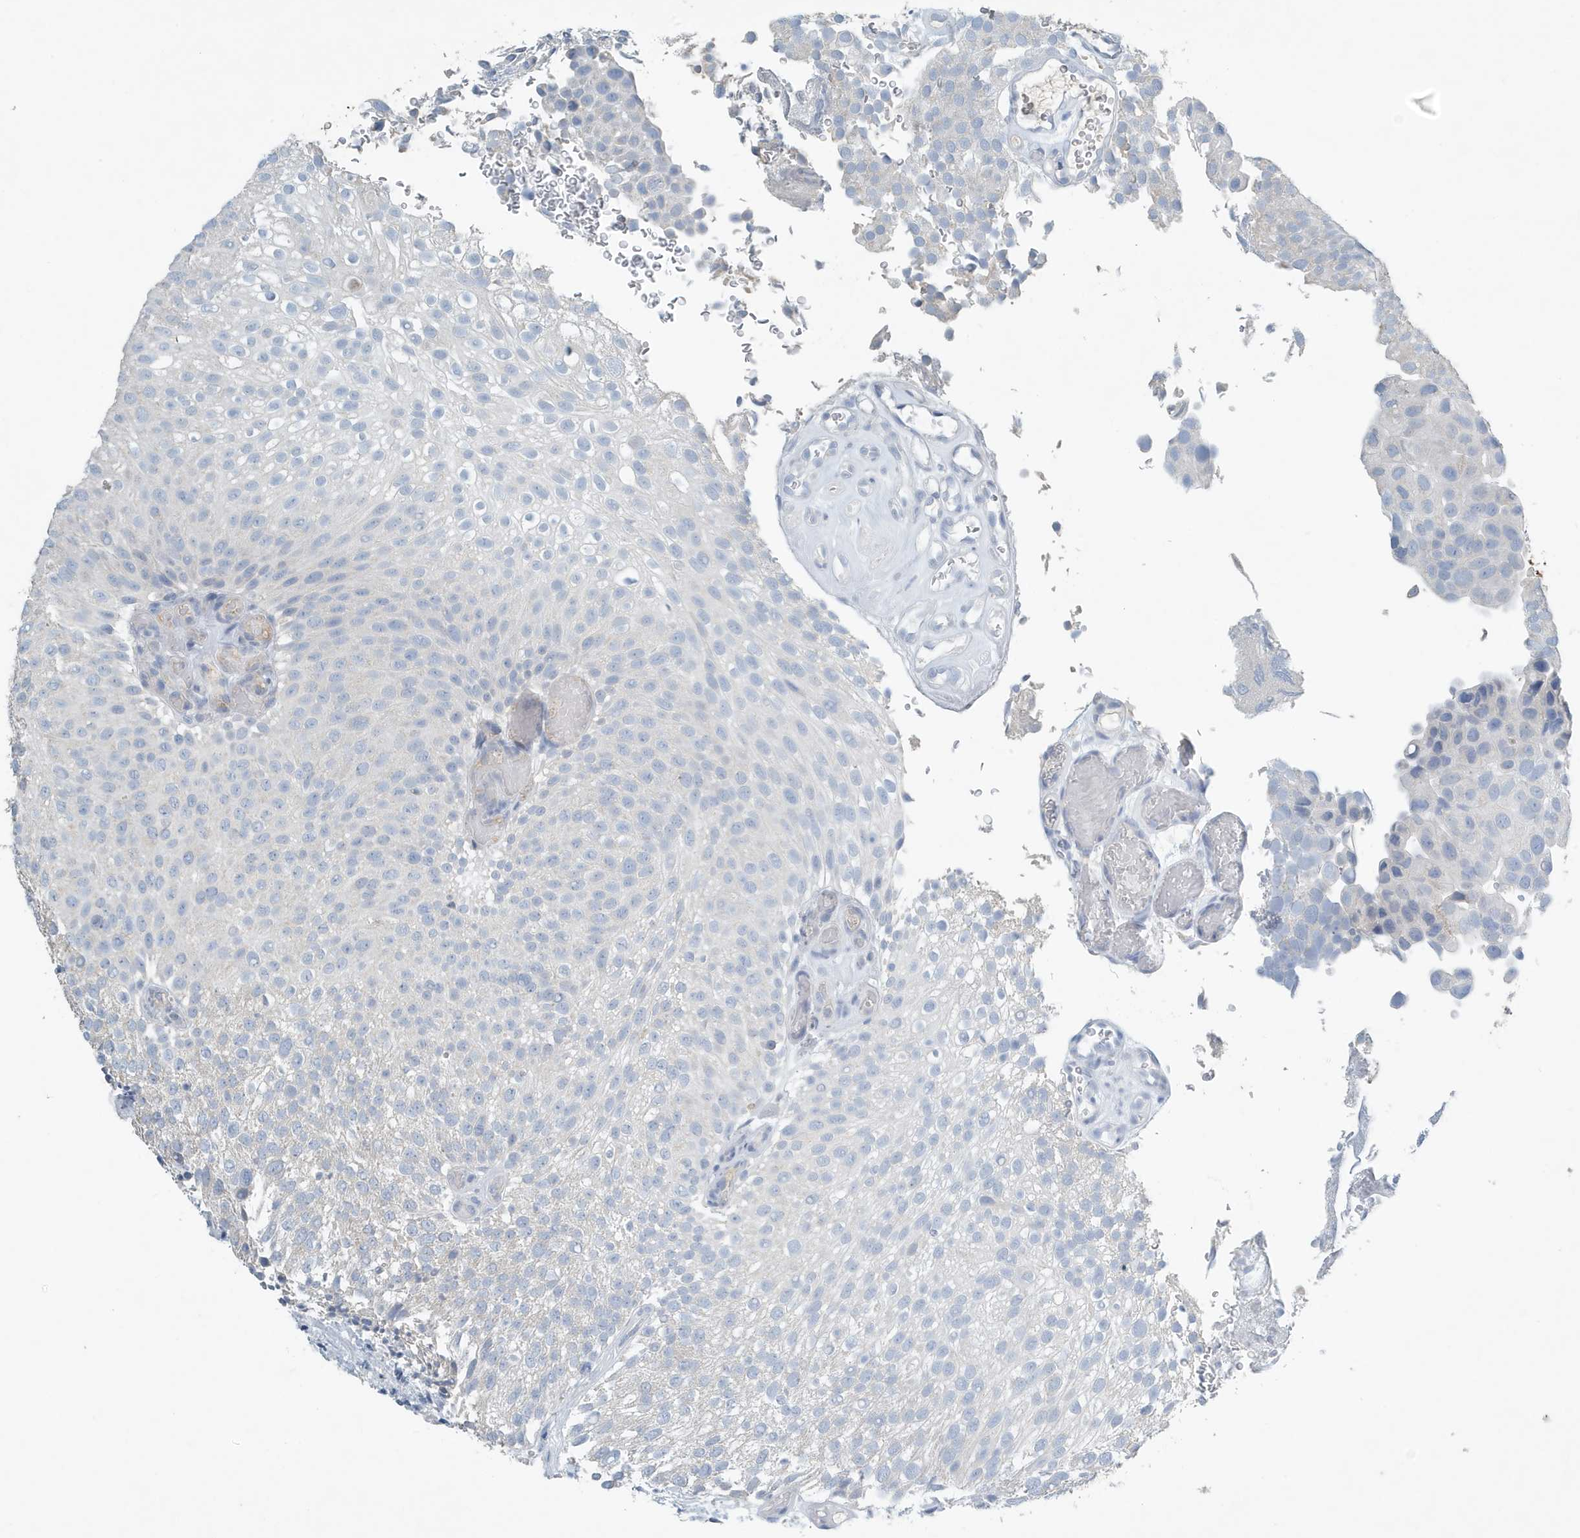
{"staining": {"intensity": "negative", "quantity": "none", "location": "none"}, "tissue": "urothelial cancer", "cell_type": "Tumor cells", "image_type": "cancer", "snomed": [{"axis": "morphology", "description": "Urothelial carcinoma, Low grade"}, {"axis": "topography", "description": "Urinary bladder"}], "caption": "Immunohistochemical staining of urothelial cancer displays no significant expression in tumor cells. (Brightfield microscopy of DAB immunohistochemistry at high magnification).", "gene": "UGT2B4", "patient": {"sex": "male", "age": 78}}